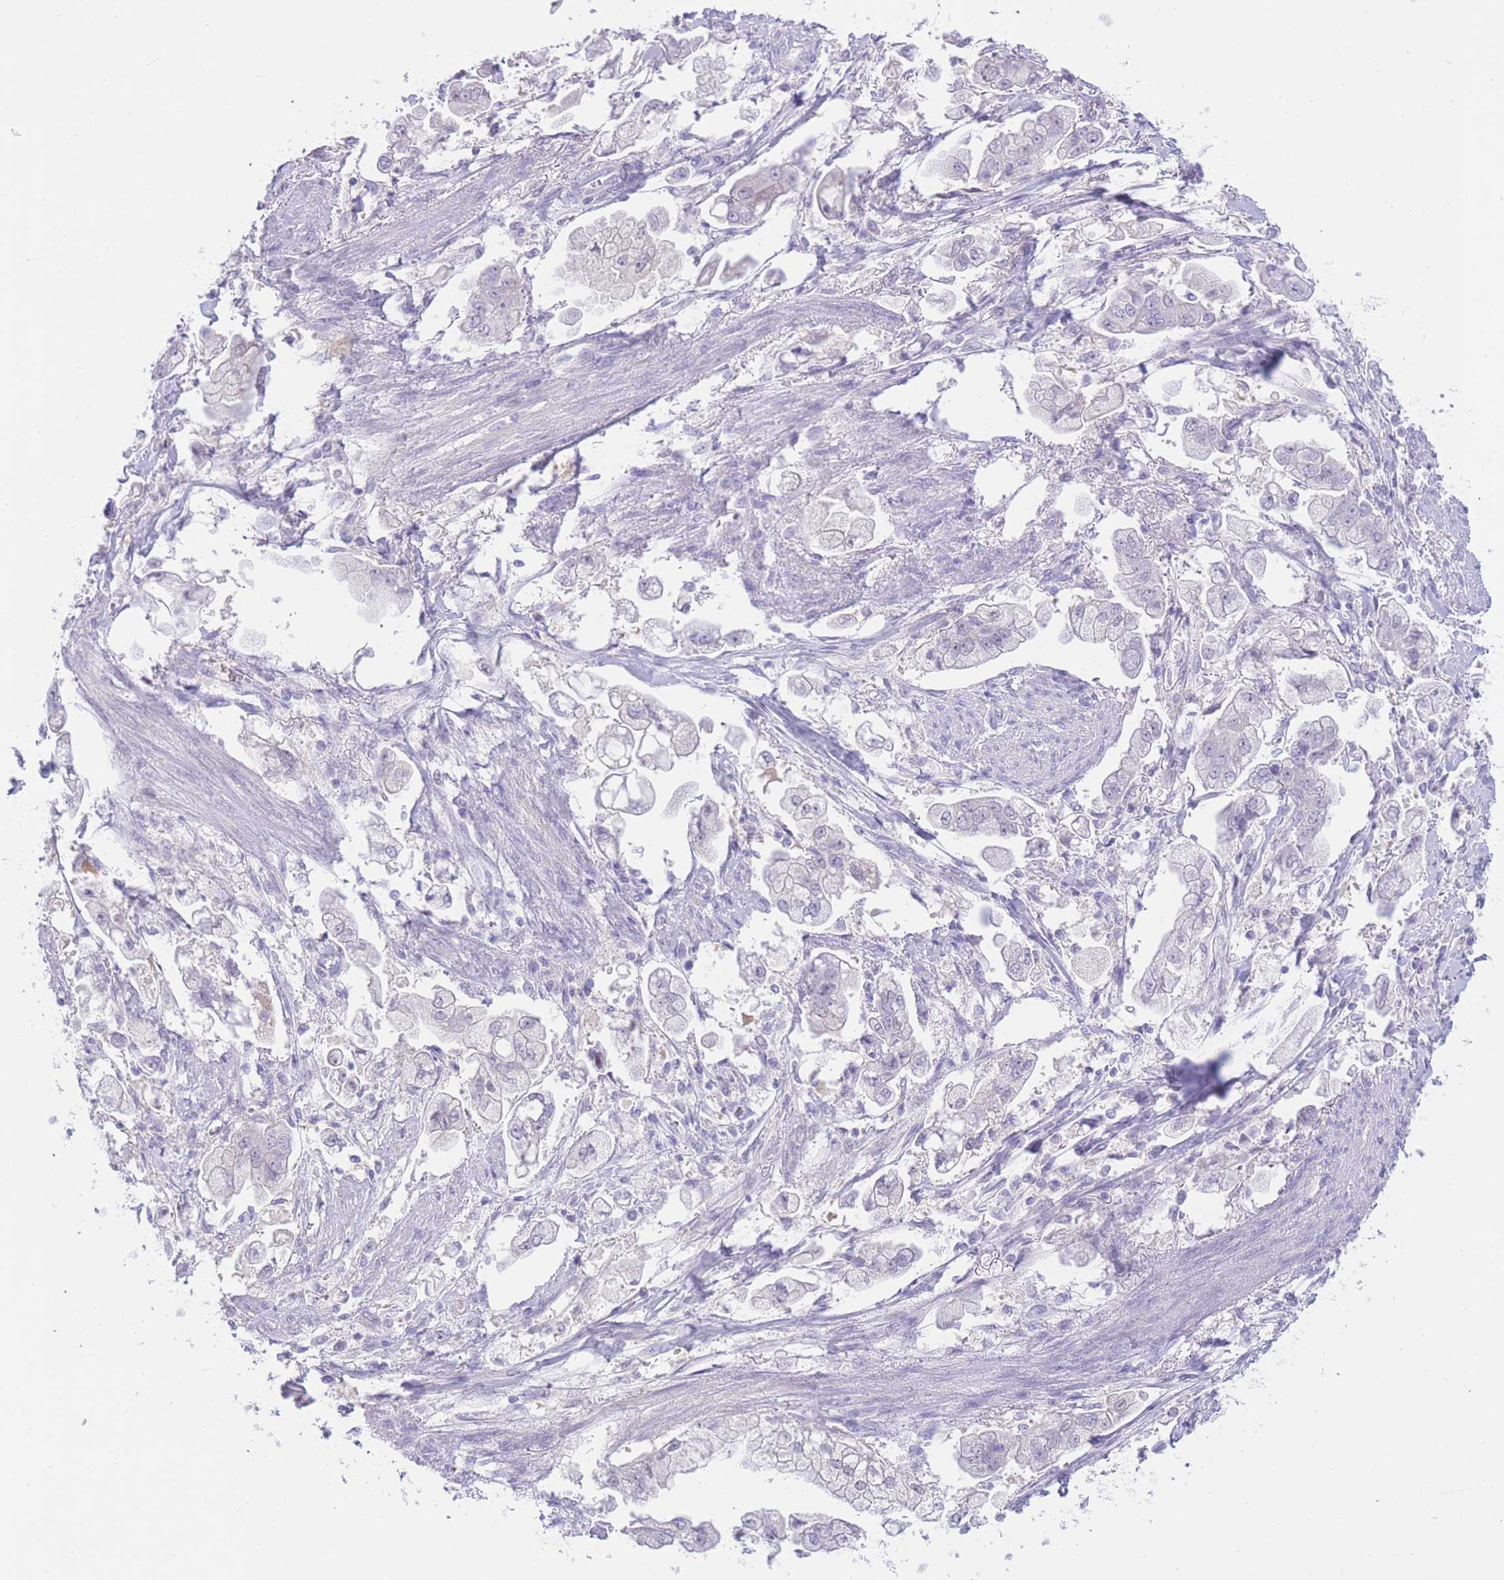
{"staining": {"intensity": "negative", "quantity": "none", "location": "none"}, "tissue": "stomach cancer", "cell_type": "Tumor cells", "image_type": "cancer", "snomed": [{"axis": "morphology", "description": "Adenocarcinoma, NOS"}, {"axis": "topography", "description": "Stomach"}], "caption": "Micrograph shows no significant protein staining in tumor cells of adenocarcinoma (stomach).", "gene": "ZNF212", "patient": {"sex": "male", "age": 62}}